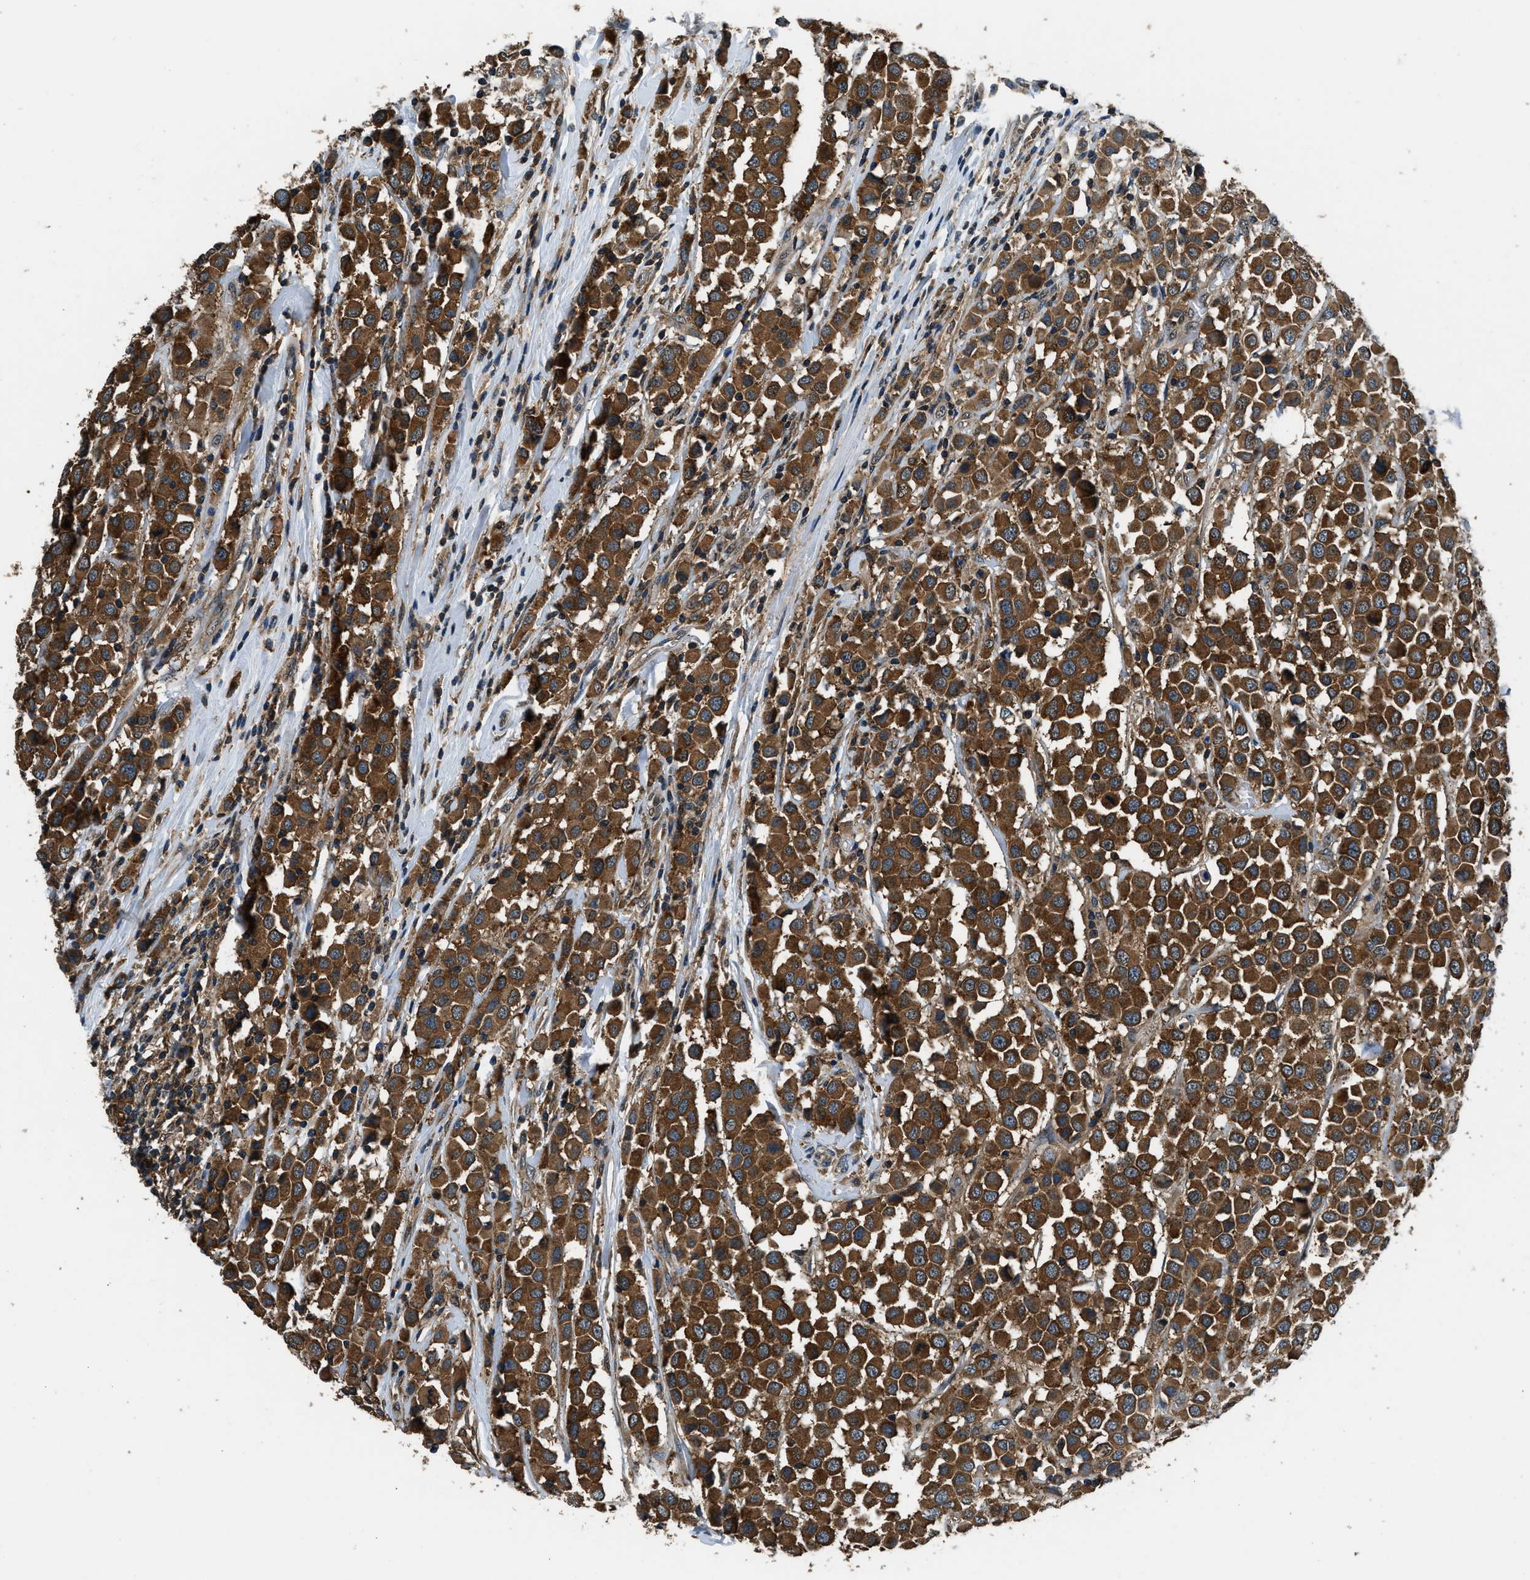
{"staining": {"intensity": "strong", "quantity": ">75%", "location": "cytoplasmic/membranous"}, "tissue": "breast cancer", "cell_type": "Tumor cells", "image_type": "cancer", "snomed": [{"axis": "morphology", "description": "Duct carcinoma"}, {"axis": "topography", "description": "Breast"}], "caption": "Intraductal carcinoma (breast) stained for a protein (brown) reveals strong cytoplasmic/membranous positive staining in approximately >75% of tumor cells.", "gene": "ARFGAP2", "patient": {"sex": "female", "age": 61}}